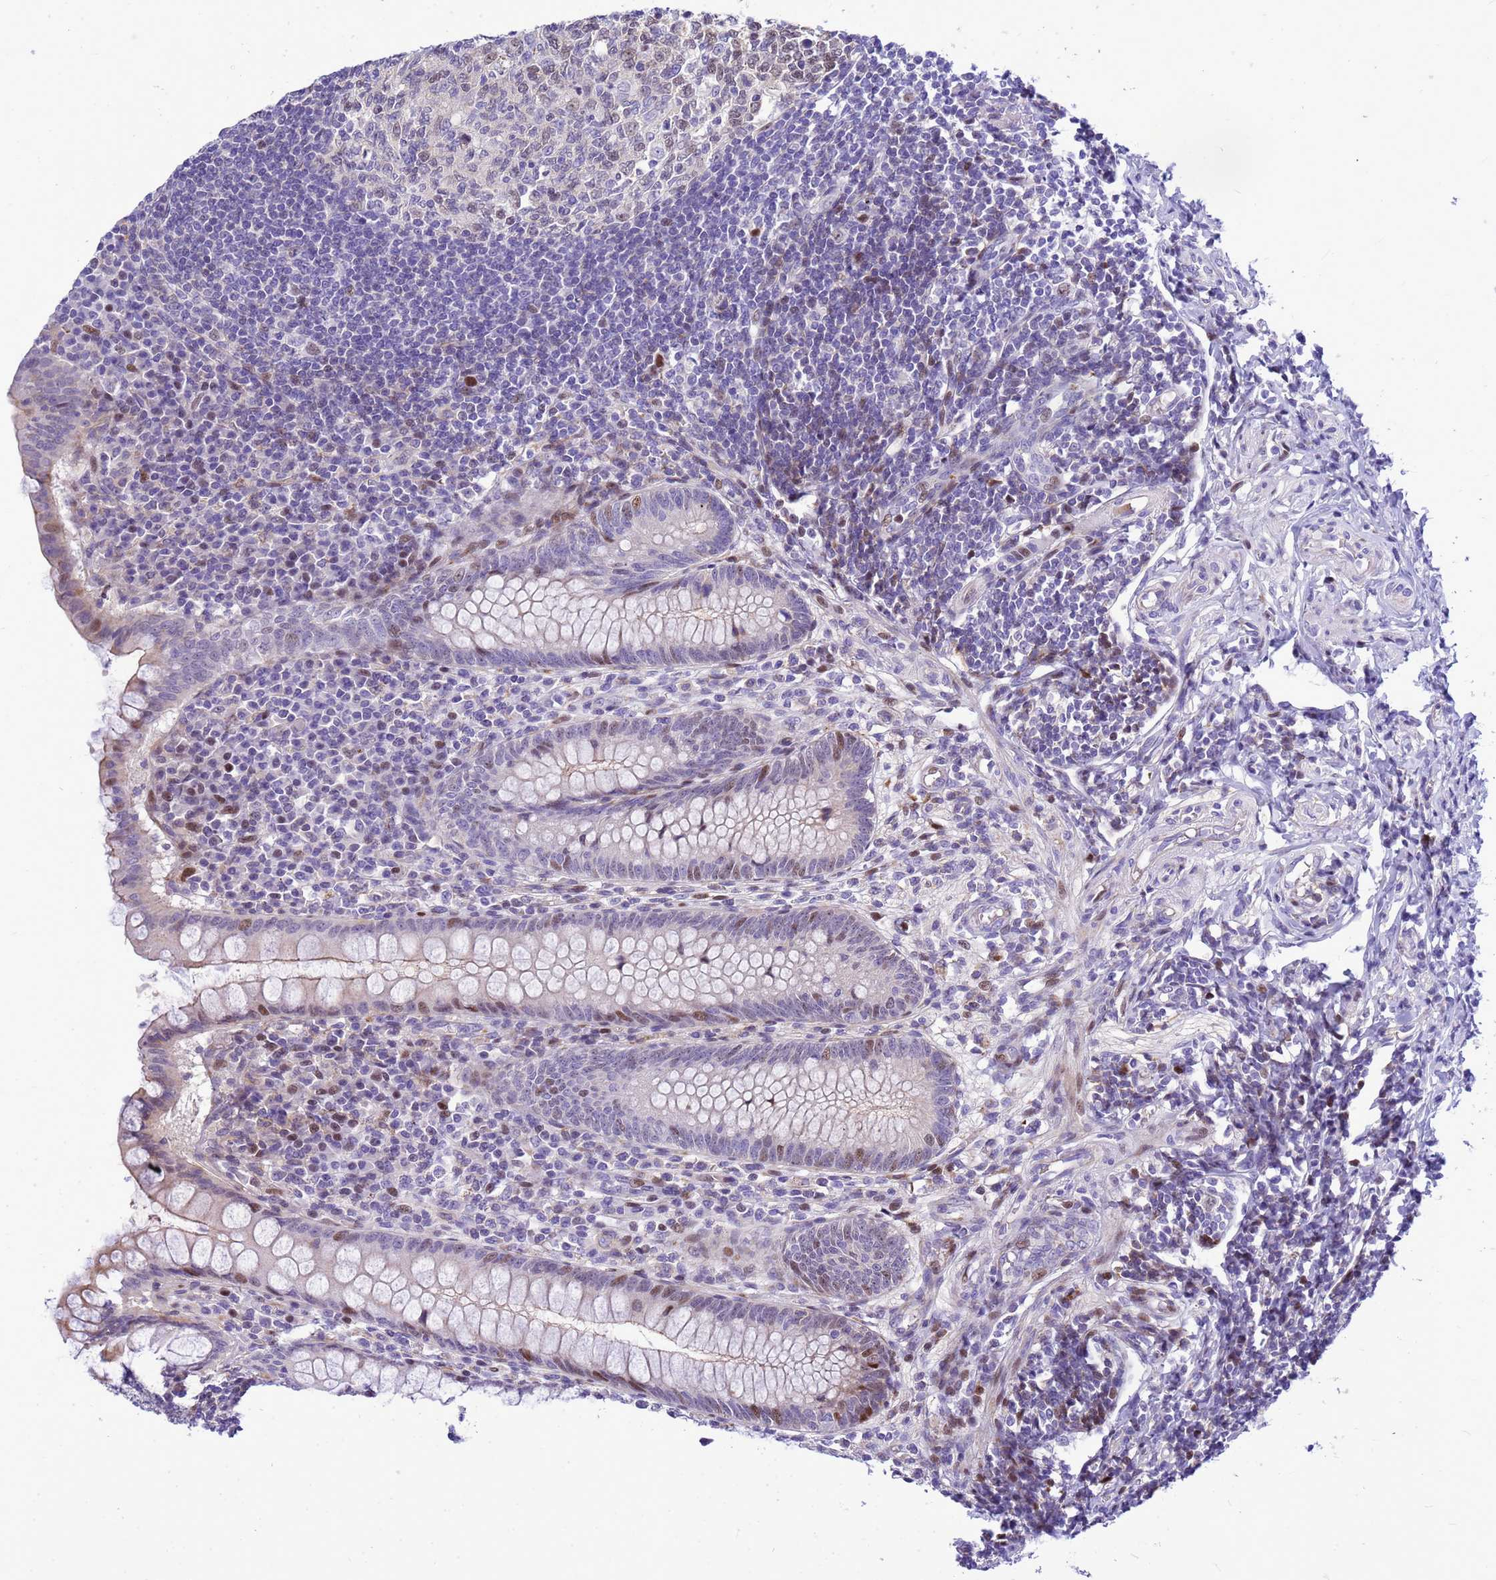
{"staining": {"intensity": "strong", "quantity": "<25%", "location": "nuclear"}, "tissue": "appendix", "cell_type": "Glandular cells", "image_type": "normal", "snomed": [{"axis": "morphology", "description": "Normal tissue, NOS"}, {"axis": "topography", "description": "Appendix"}], "caption": "This micrograph displays immunohistochemistry staining of unremarkable appendix, with medium strong nuclear expression in about <25% of glandular cells.", "gene": "ADAMTS7", "patient": {"sex": "female", "age": 33}}